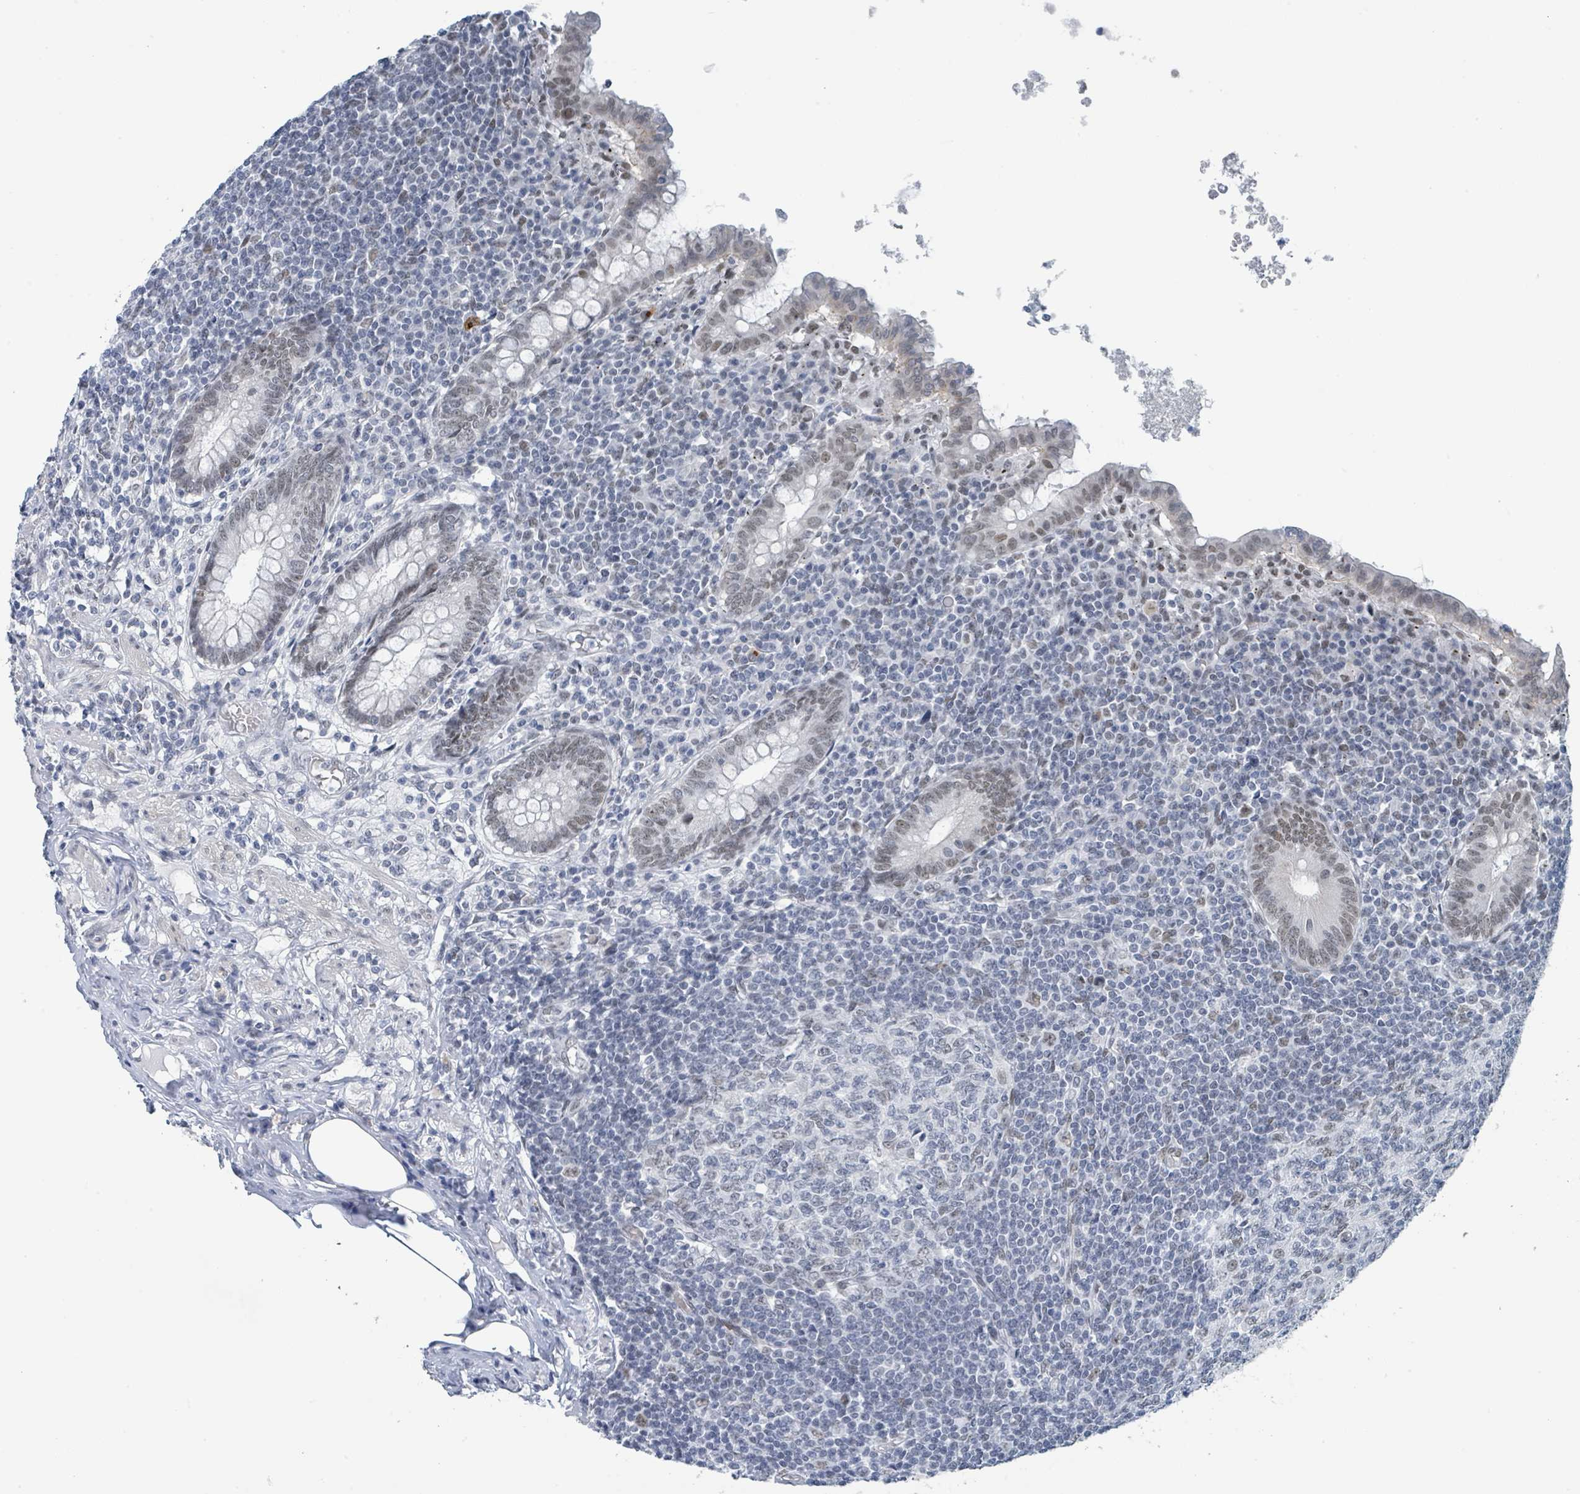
{"staining": {"intensity": "moderate", "quantity": "25%-75%", "location": "nuclear"}, "tissue": "appendix", "cell_type": "Glandular cells", "image_type": "normal", "snomed": [{"axis": "morphology", "description": "Normal tissue, NOS"}, {"axis": "topography", "description": "Appendix"}], "caption": "This photomicrograph exhibits benign appendix stained with immunohistochemistry (IHC) to label a protein in brown. The nuclear of glandular cells show moderate positivity for the protein. Nuclei are counter-stained blue.", "gene": "EHMT2", "patient": {"sex": "male", "age": 83}}